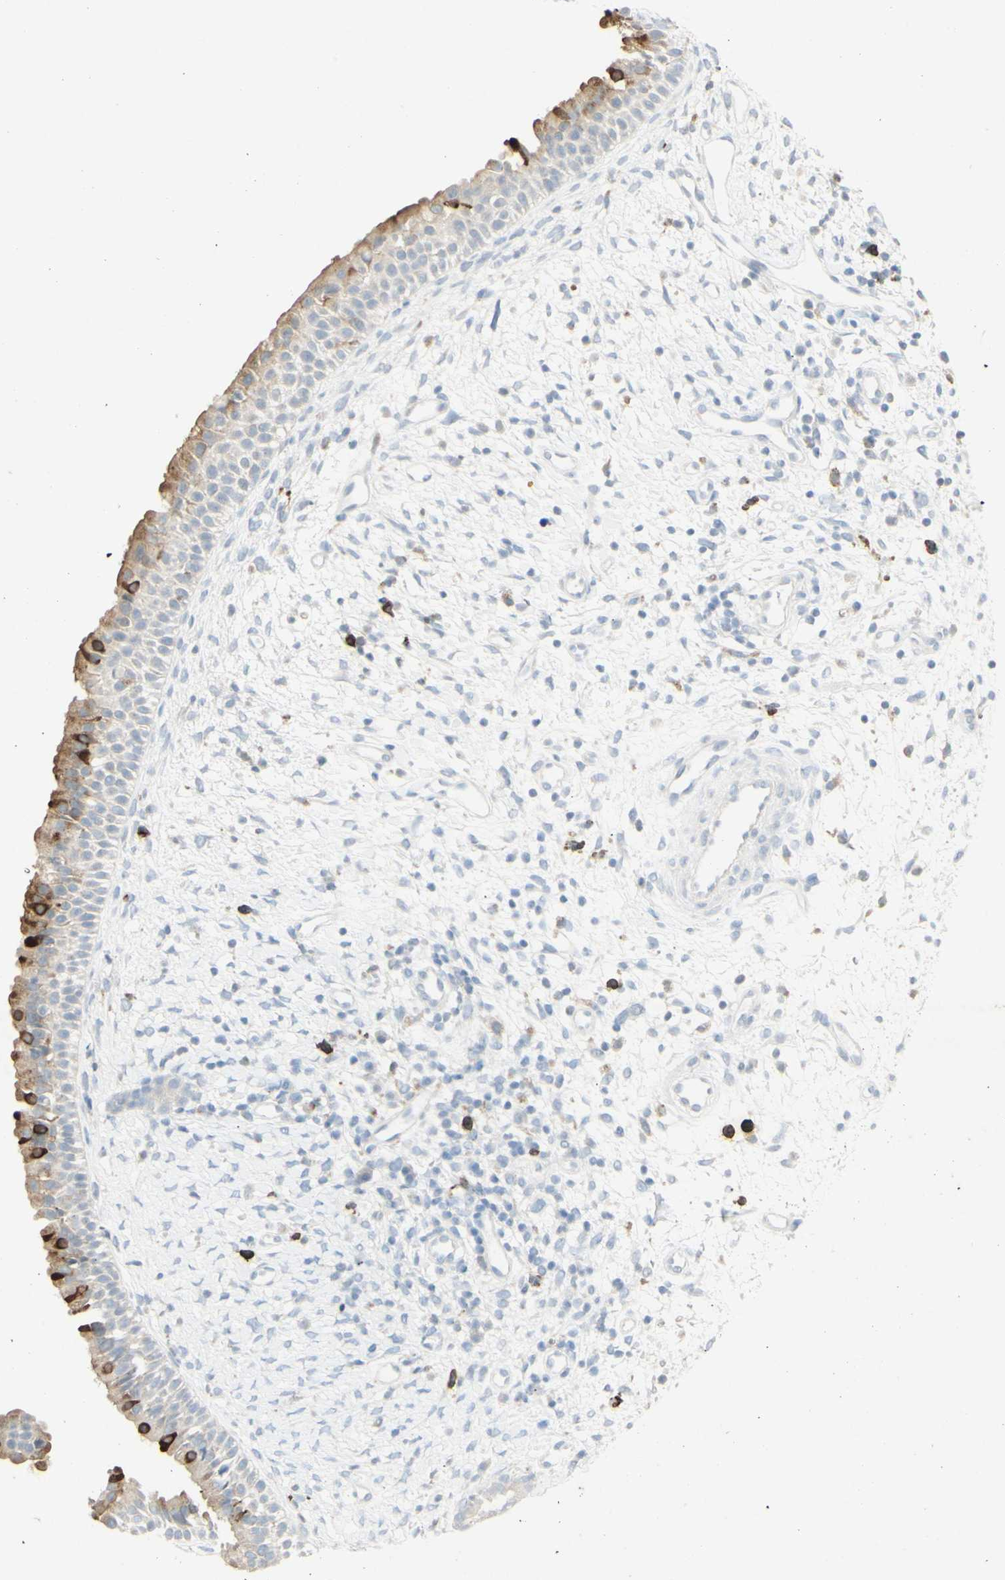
{"staining": {"intensity": "moderate", "quantity": "25%-75%", "location": "cytoplasmic/membranous,nuclear"}, "tissue": "nasopharynx", "cell_type": "Respiratory epithelial cells", "image_type": "normal", "snomed": [{"axis": "morphology", "description": "Normal tissue, NOS"}, {"axis": "topography", "description": "Nasopharynx"}], "caption": "A brown stain labels moderate cytoplasmic/membranous,nuclear positivity of a protein in respiratory epithelial cells of normal nasopharynx.", "gene": "ATP6V1B1", "patient": {"sex": "male", "age": 22}}